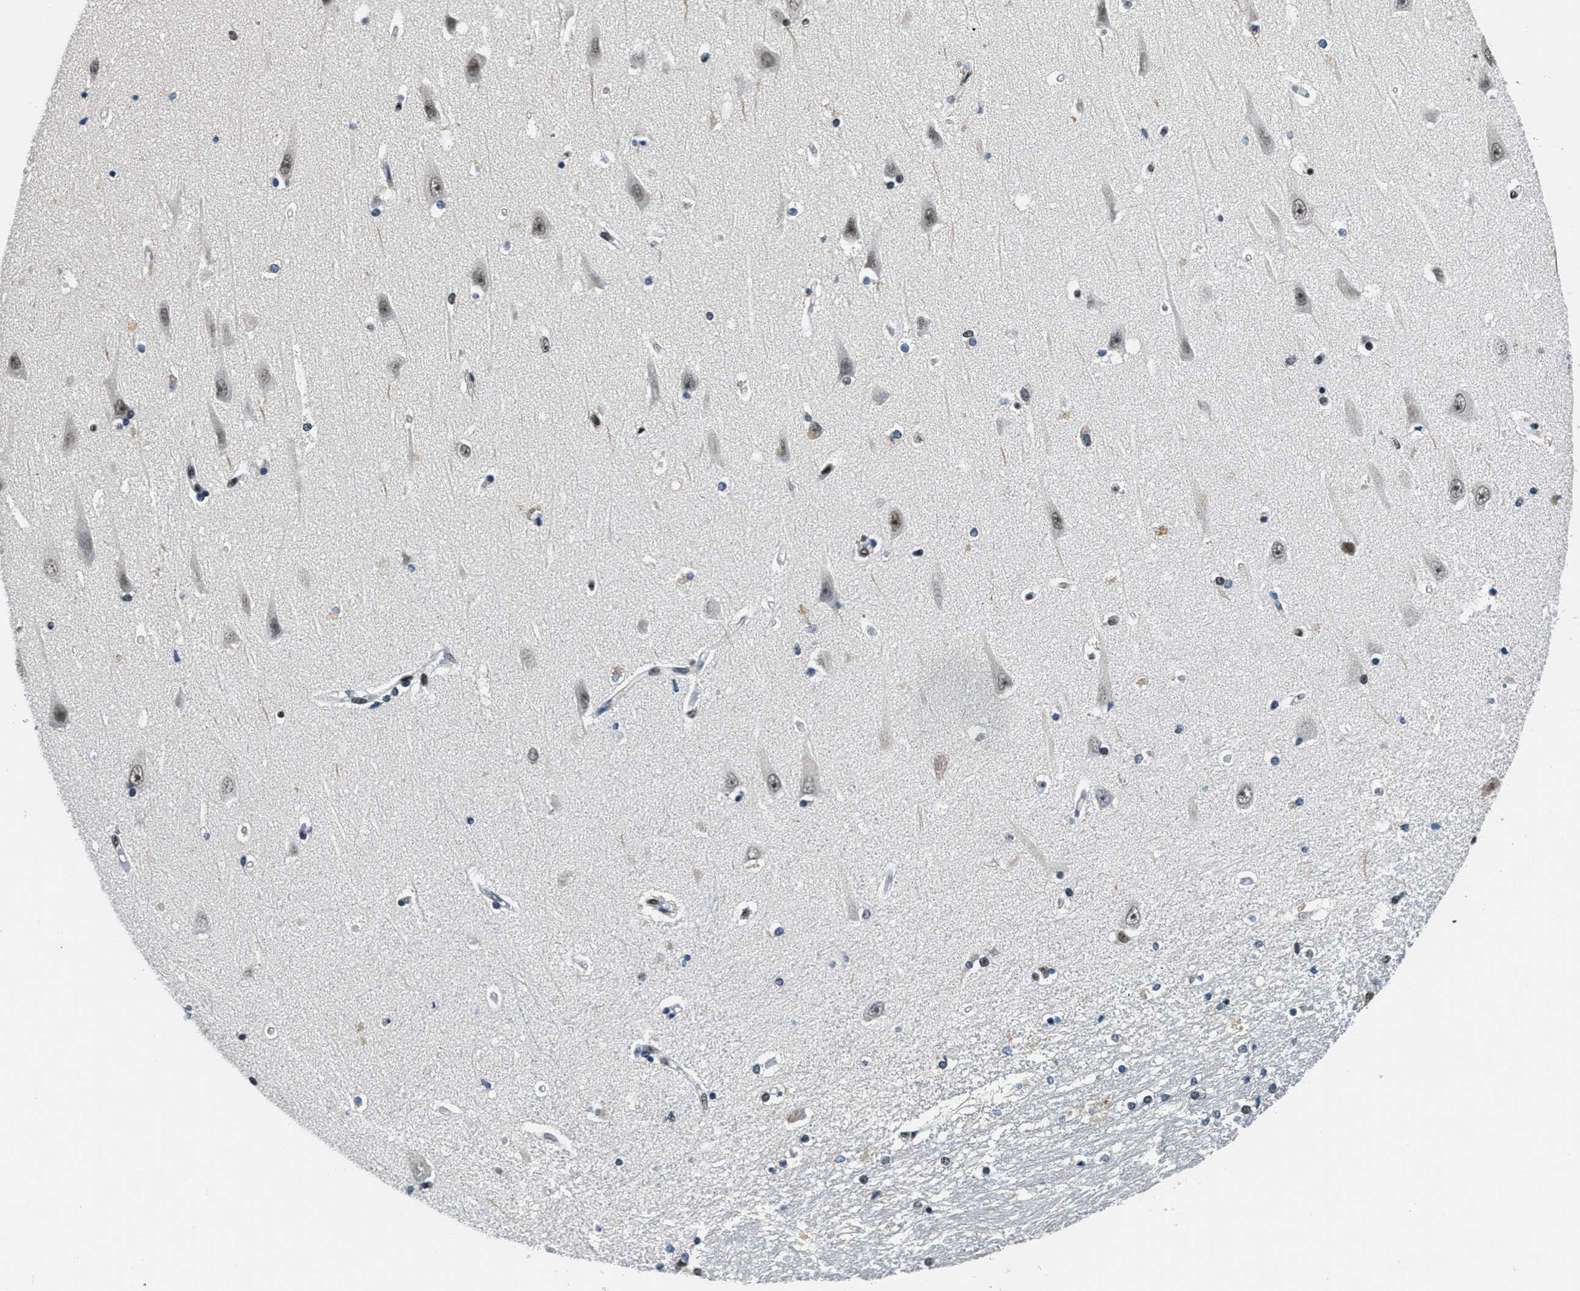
{"staining": {"intensity": "strong", "quantity": "25%-75%", "location": "nuclear"}, "tissue": "hippocampus", "cell_type": "Glial cells", "image_type": "normal", "snomed": [{"axis": "morphology", "description": "Normal tissue, NOS"}, {"axis": "topography", "description": "Hippocampus"}], "caption": "Hippocampus stained for a protein (brown) exhibits strong nuclear positive expression in approximately 25%-75% of glial cells.", "gene": "SSB", "patient": {"sex": "male", "age": 45}}